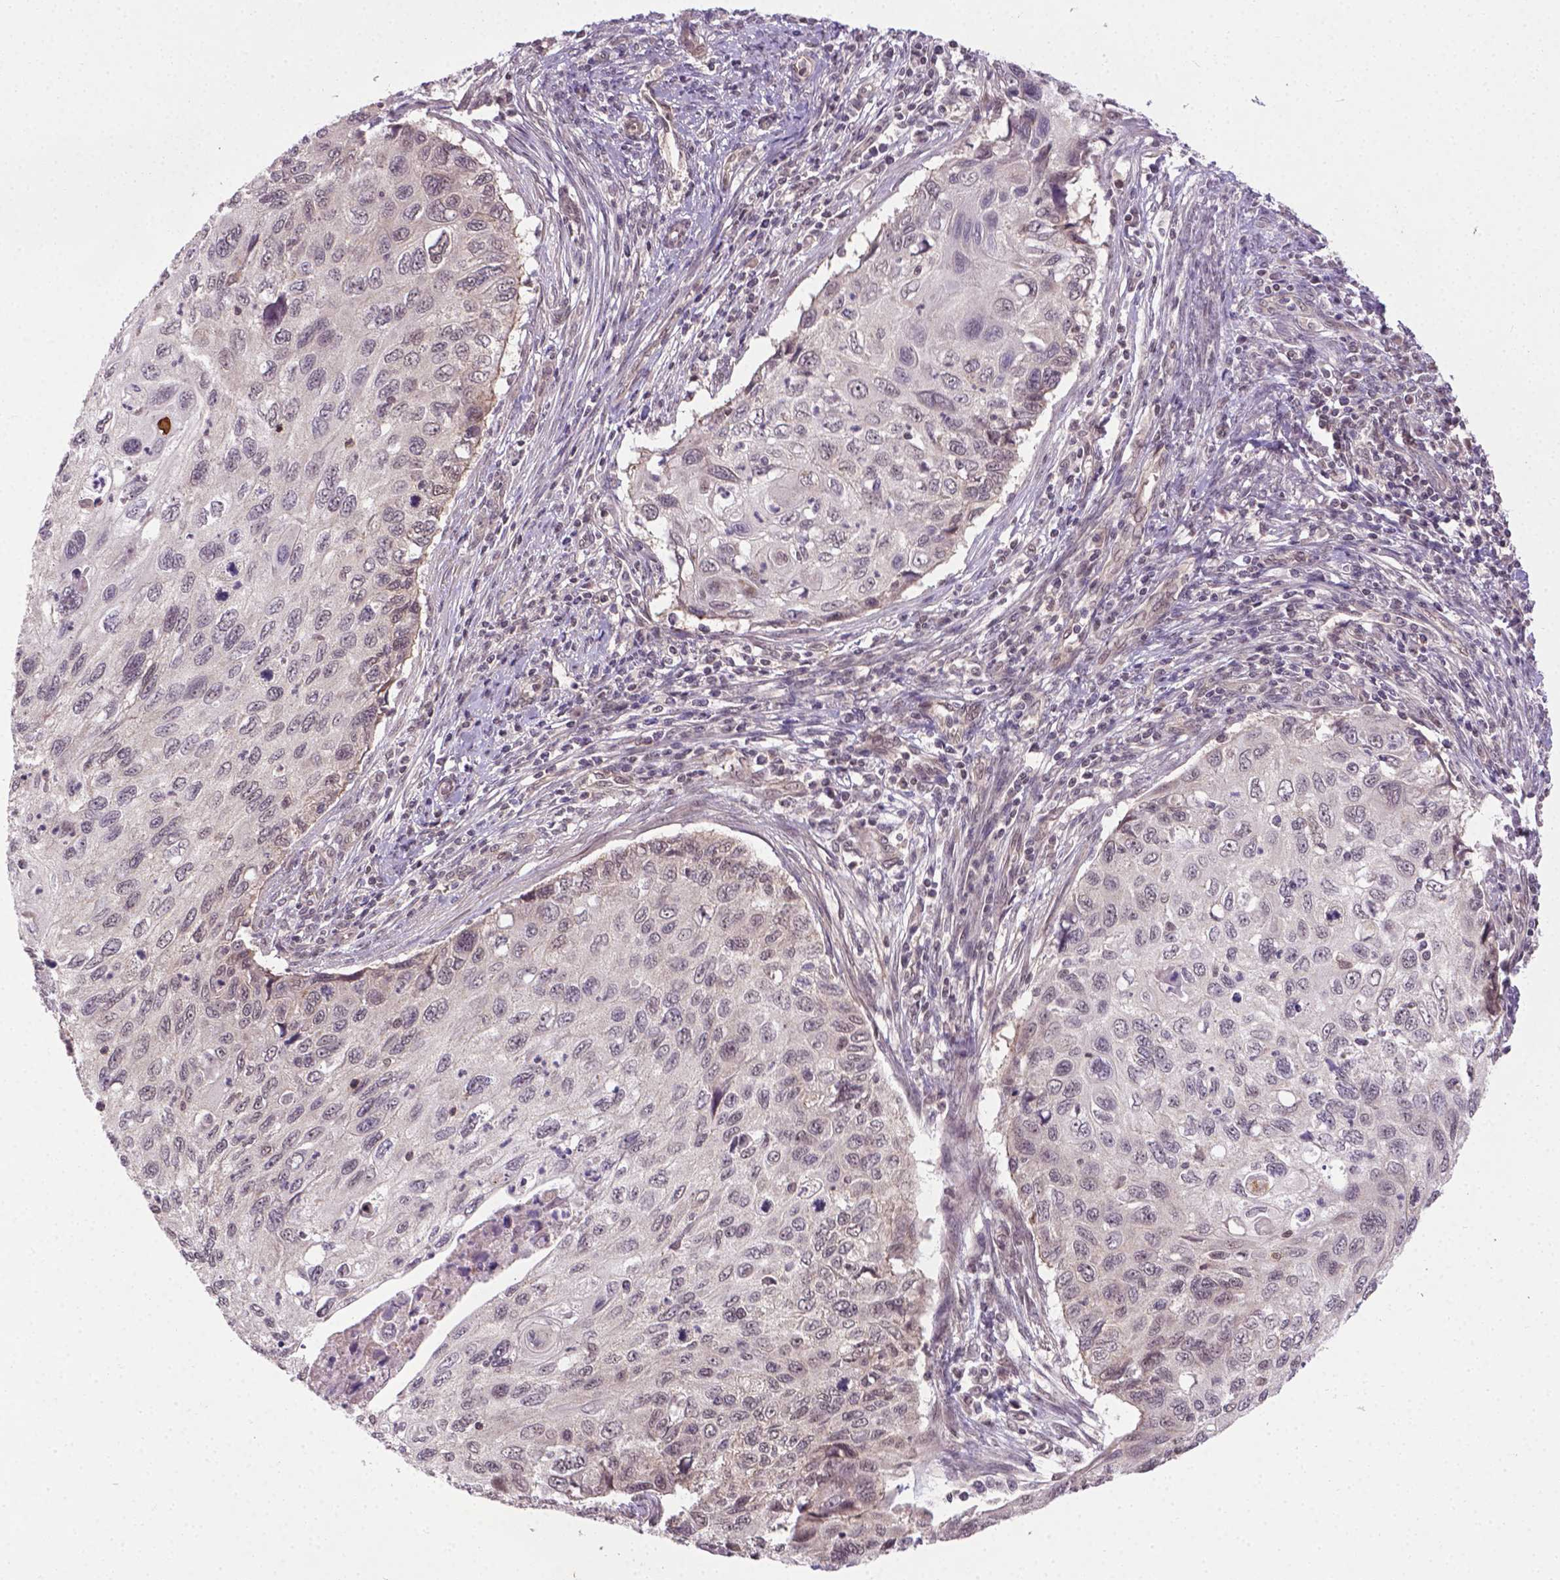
{"staining": {"intensity": "negative", "quantity": "none", "location": "none"}, "tissue": "cervical cancer", "cell_type": "Tumor cells", "image_type": "cancer", "snomed": [{"axis": "morphology", "description": "Squamous cell carcinoma, NOS"}, {"axis": "topography", "description": "Cervix"}], "caption": "An immunohistochemistry (IHC) photomicrograph of cervical squamous cell carcinoma is shown. There is no staining in tumor cells of cervical squamous cell carcinoma.", "gene": "ANKRD54", "patient": {"sex": "female", "age": 70}}